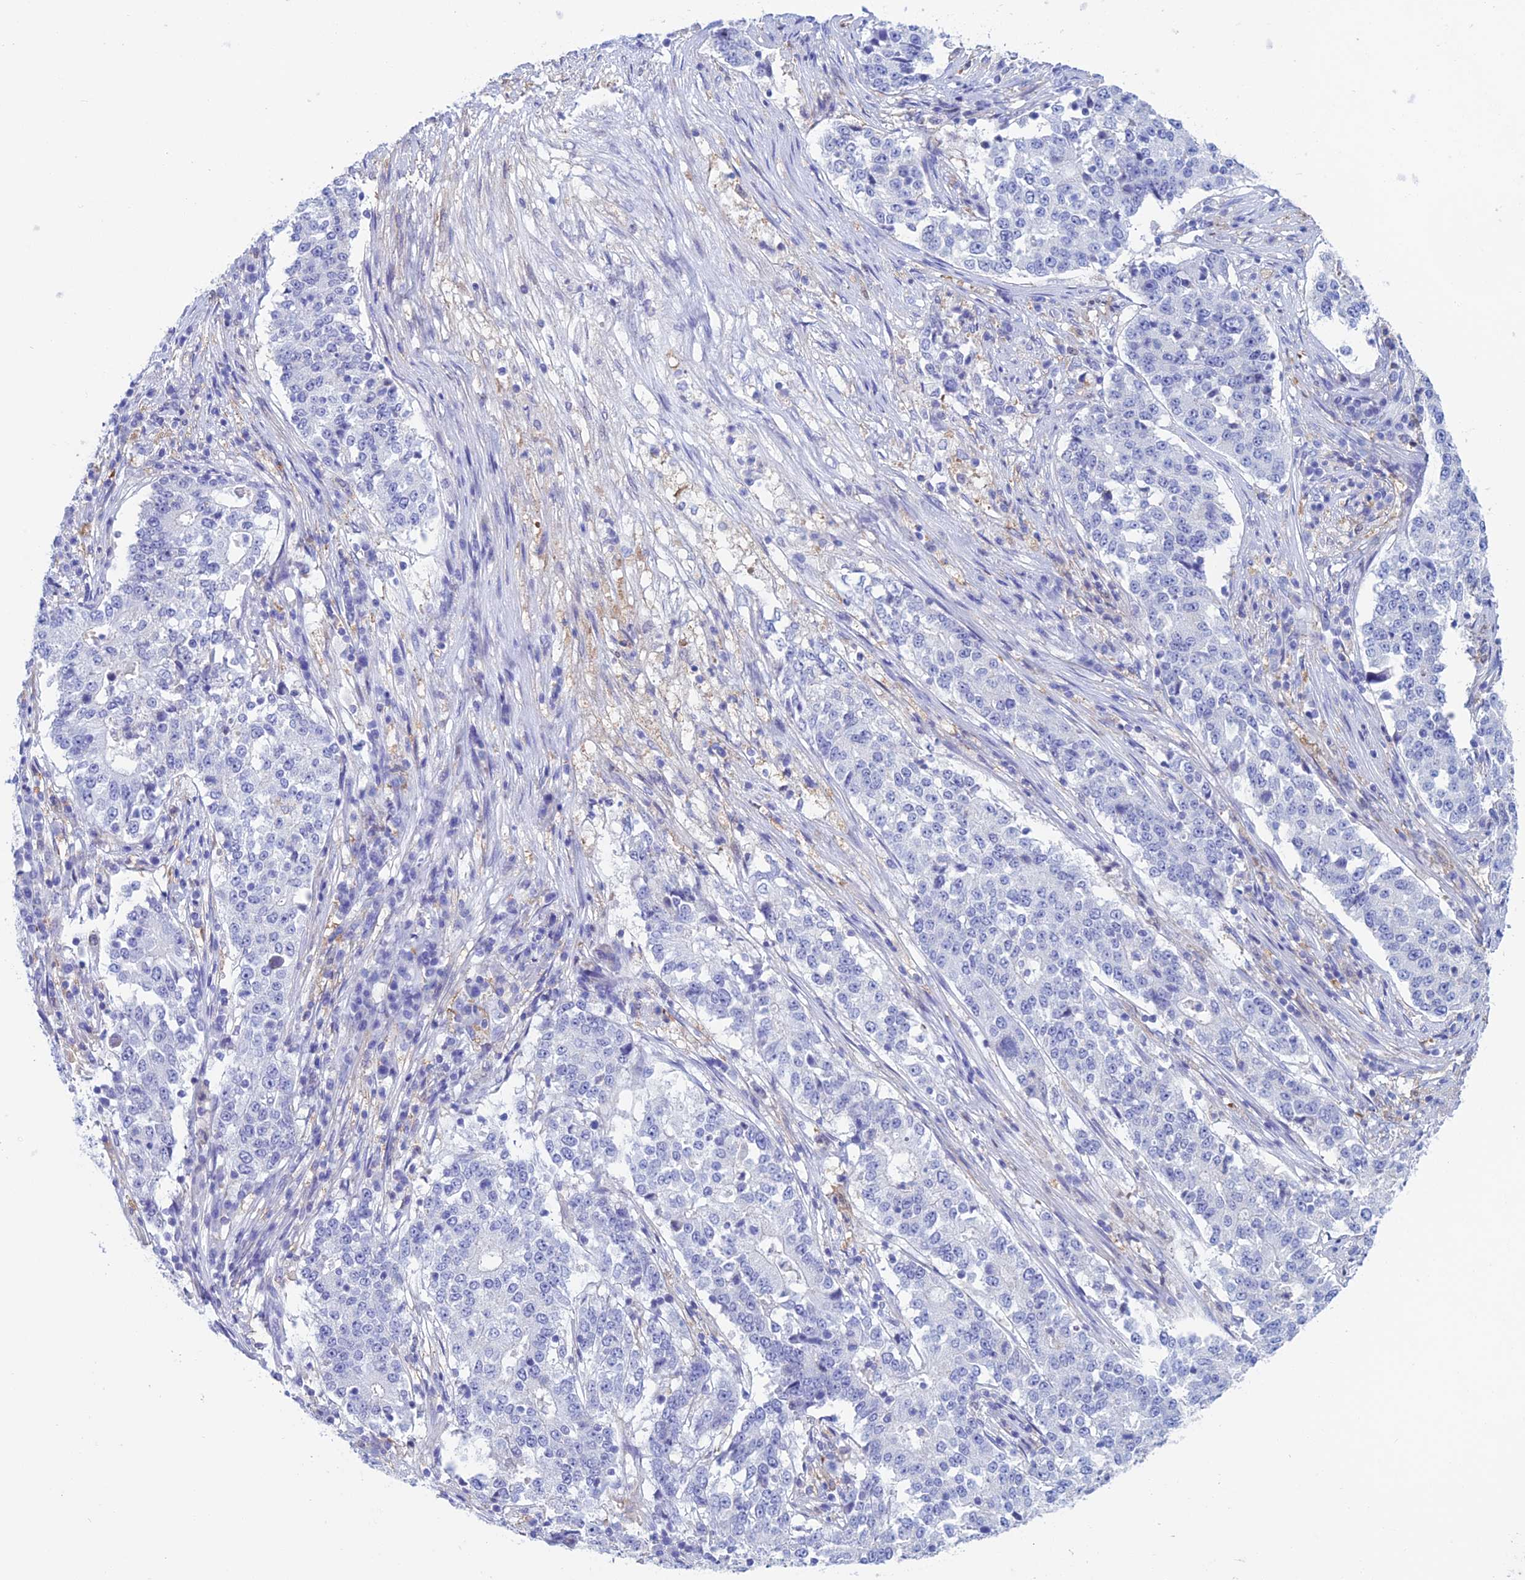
{"staining": {"intensity": "negative", "quantity": "none", "location": "none"}, "tissue": "stomach cancer", "cell_type": "Tumor cells", "image_type": "cancer", "snomed": [{"axis": "morphology", "description": "Adenocarcinoma, NOS"}, {"axis": "topography", "description": "Stomach"}], "caption": "Stomach cancer (adenocarcinoma) was stained to show a protein in brown. There is no significant staining in tumor cells.", "gene": "KCNK17", "patient": {"sex": "male", "age": 59}}